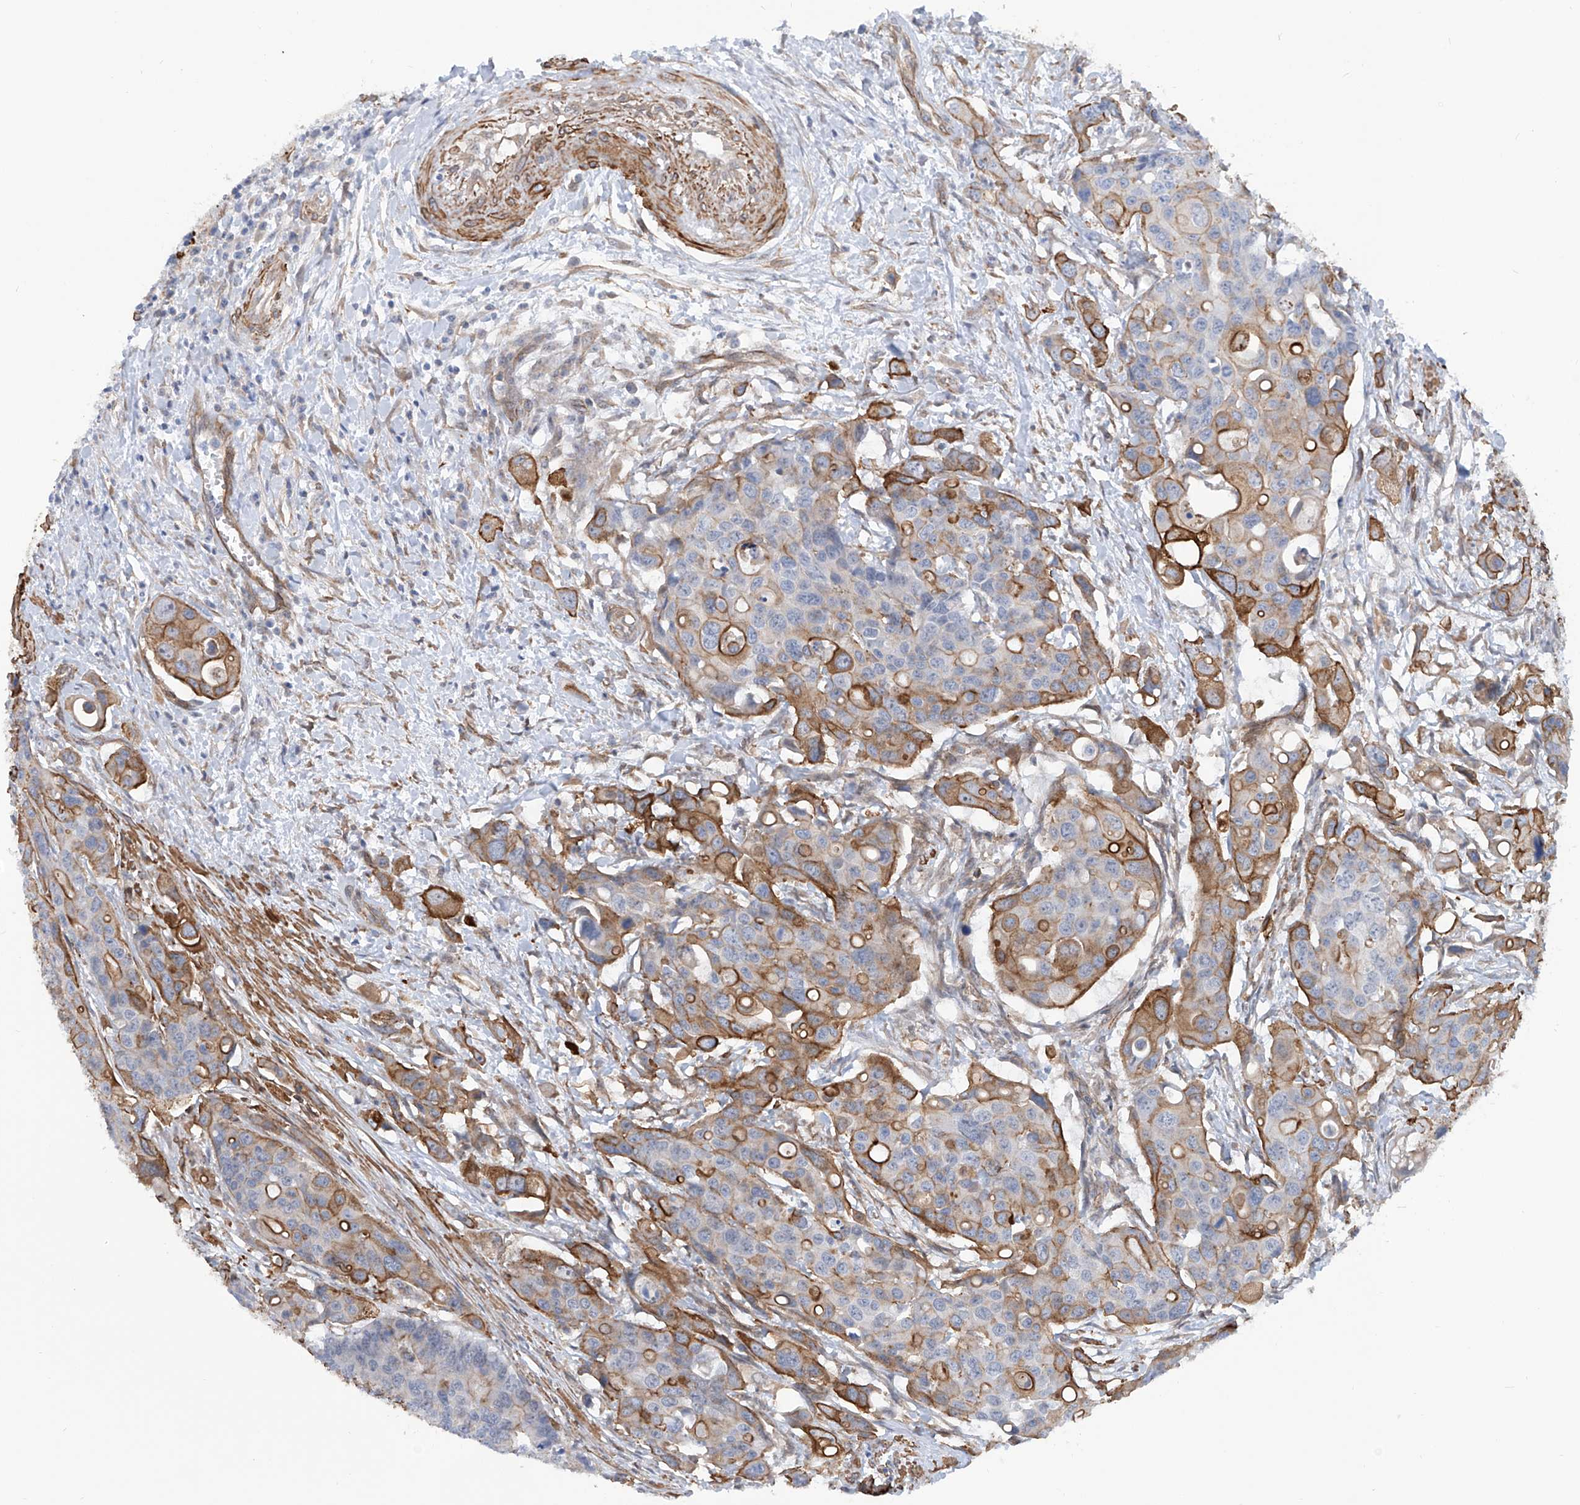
{"staining": {"intensity": "moderate", "quantity": "25%-75%", "location": "cytoplasmic/membranous"}, "tissue": "colorectal cancer", "cell_type": "Tumor cells", "image_type": "cancer", "snomed": [{"axis": "morphology", "description": "Adenocarcinoma, NOS"}, {"axis": "topography", "description": "Colon"}], "caption": "This photomicrograph shows colorectal cancer (adenocarcinoma) stained with IHC to label a protein in brown. The cytoplasmic/membranous of tumor cells show moderate positivity for the protein. Nuclei are counter-stained blue.", "gene": "ZNF490", "patient": {"sex": "male", "age": 77}}